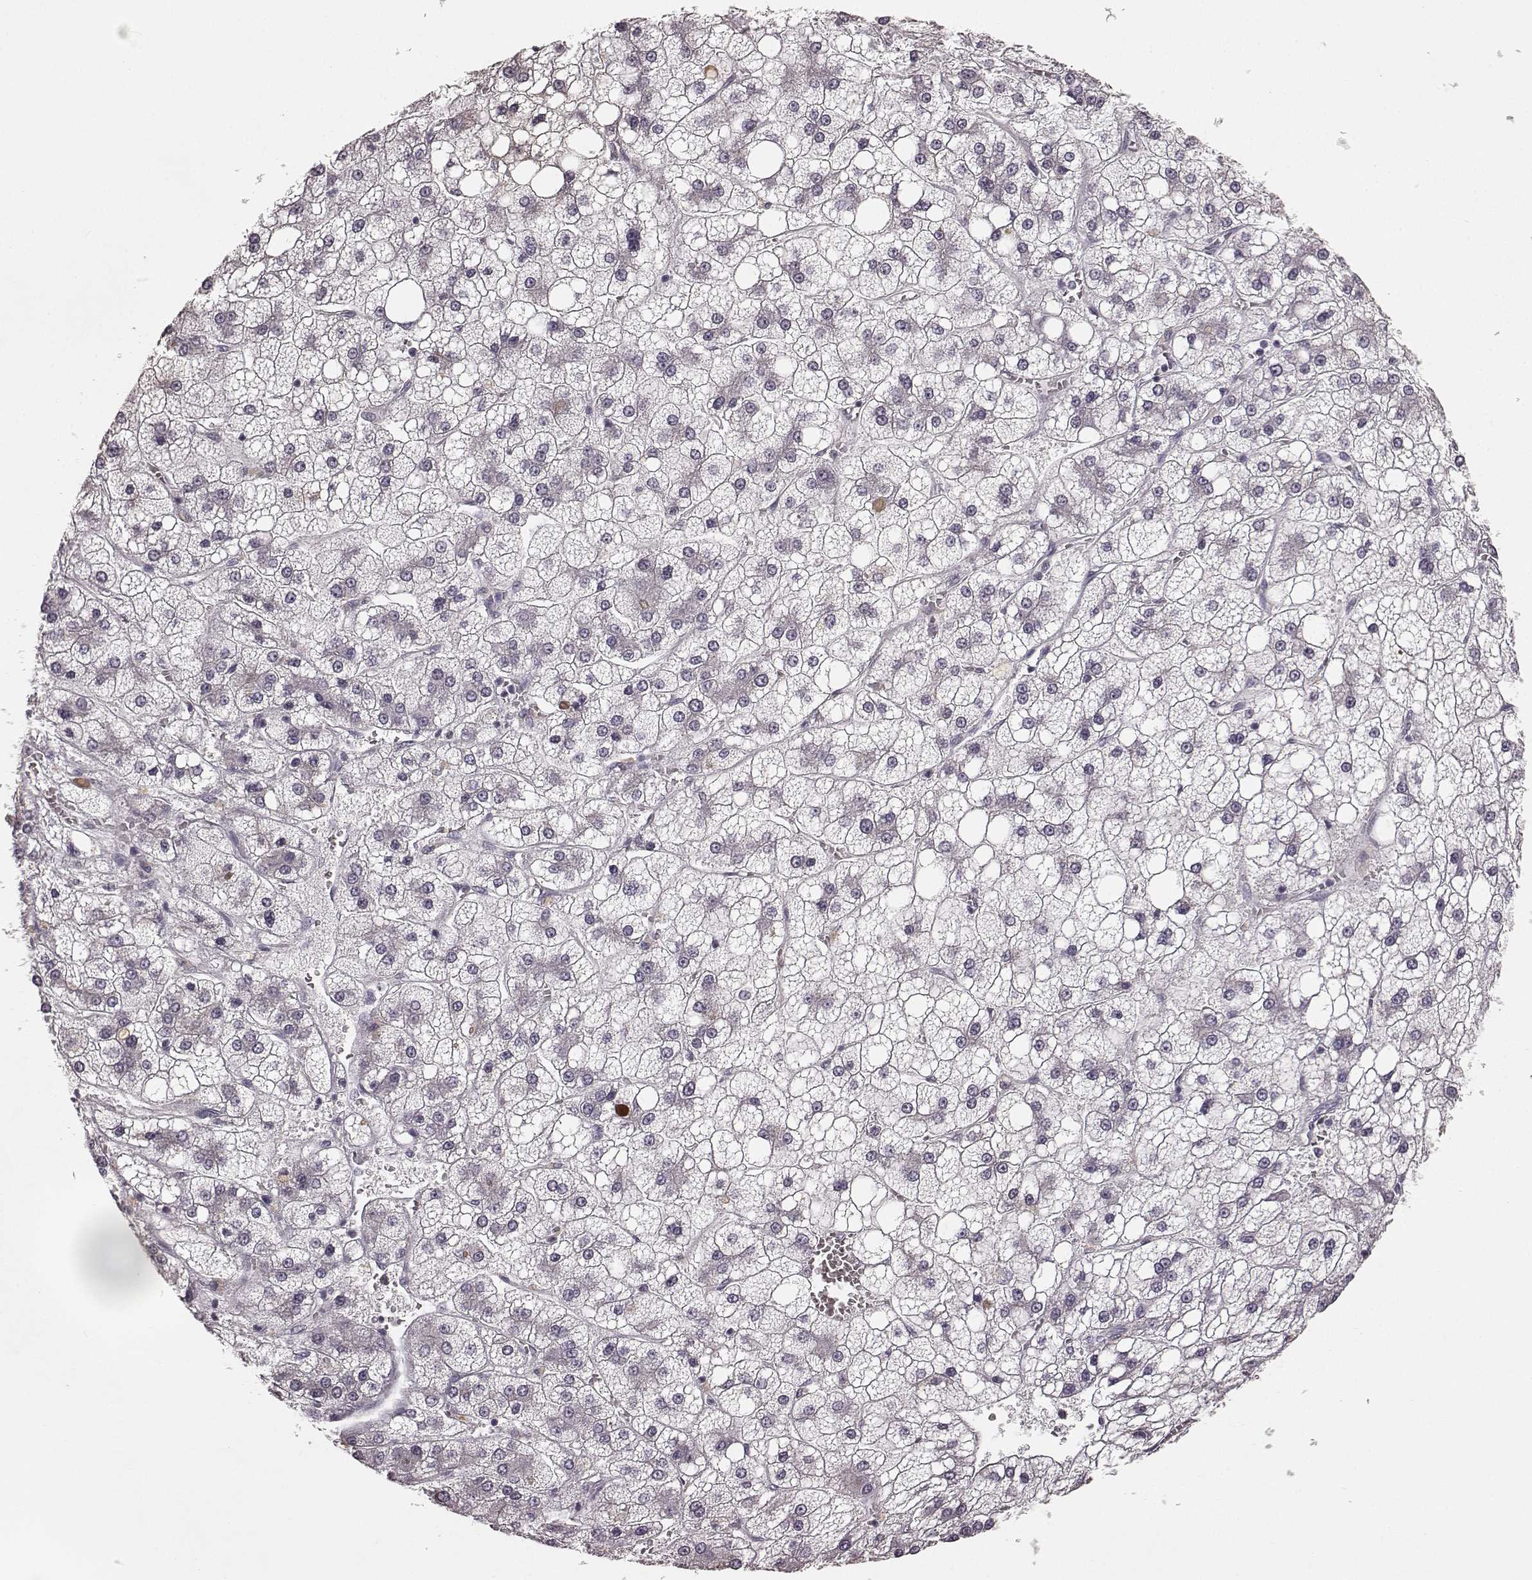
{"staining": {"intensity": "negative", "quantity": "none", "location": "none"}, "tissue": "liver cancer", "cell_type": "Tumor cells", "image_type": "cancer", "snomed": [{"axis": "morphology", "description": "Carcinoma, Hepatocellular, NOS"}, {"axis": "topography", "description": "Liver"}], "caption": "Liver hepatocellular carcinoma was stained to show a protein in brown. There is no significant positivity in tumor cells.", "gene": "RIT2", "patient": {"sex": "male", "age": 73}}